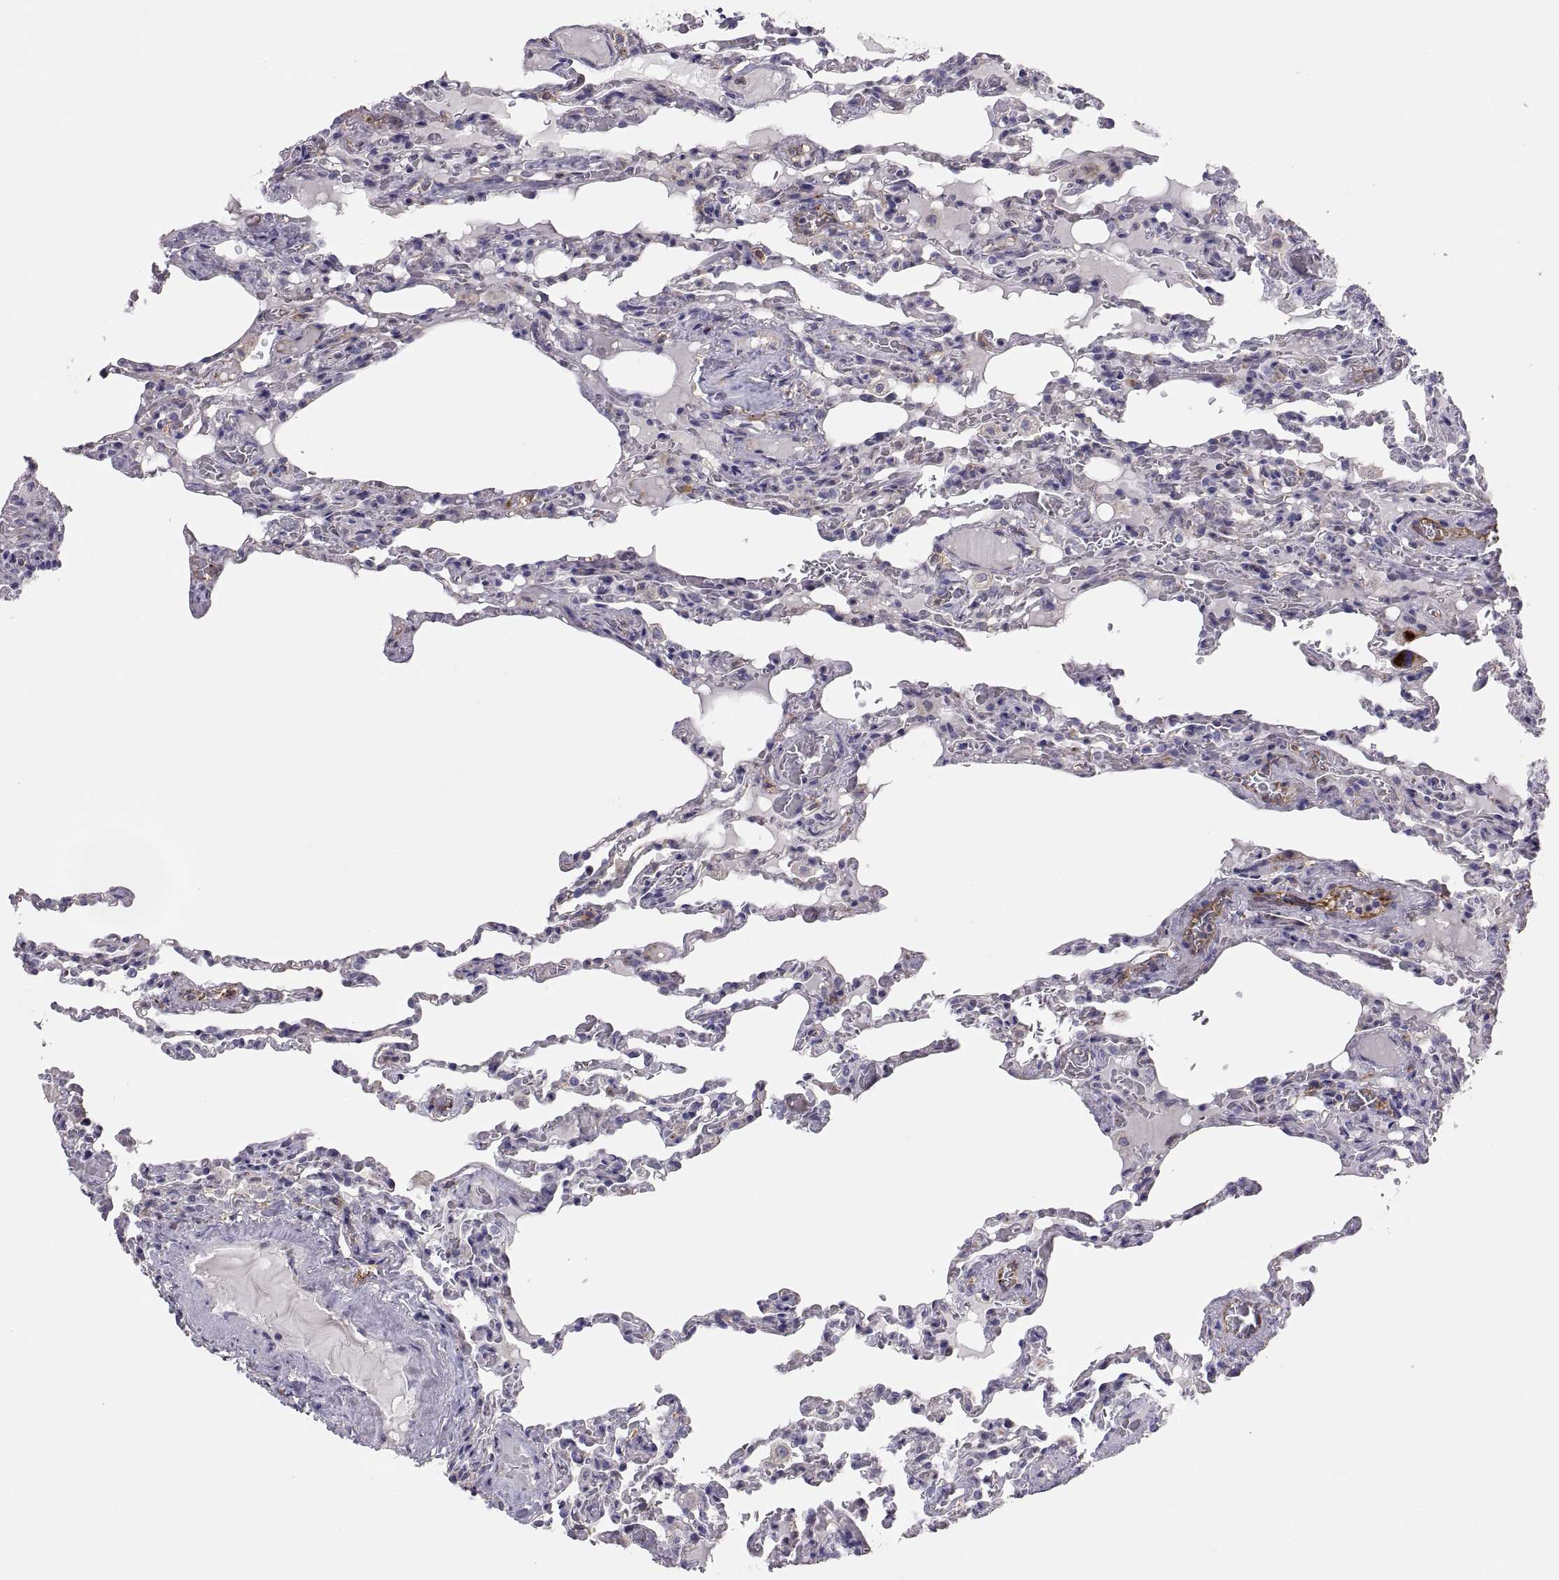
{"staining": {"intensity": "negative", "quantity": "none", "location": "none"}, "tissue": "lung", "cell_type": "Alveolar cells", "image_type": "normal", "snomed": [{"axis": "morphology", "description": "Normal tissue, NOS"}, {"axis": "topography", "description": "Lung"}], "caption": "This is an IHC micrograph of benign lung. There is no expression in alveolar cells.", "gene": "RALB", "patient": {"sex": "female", "age": 43}}